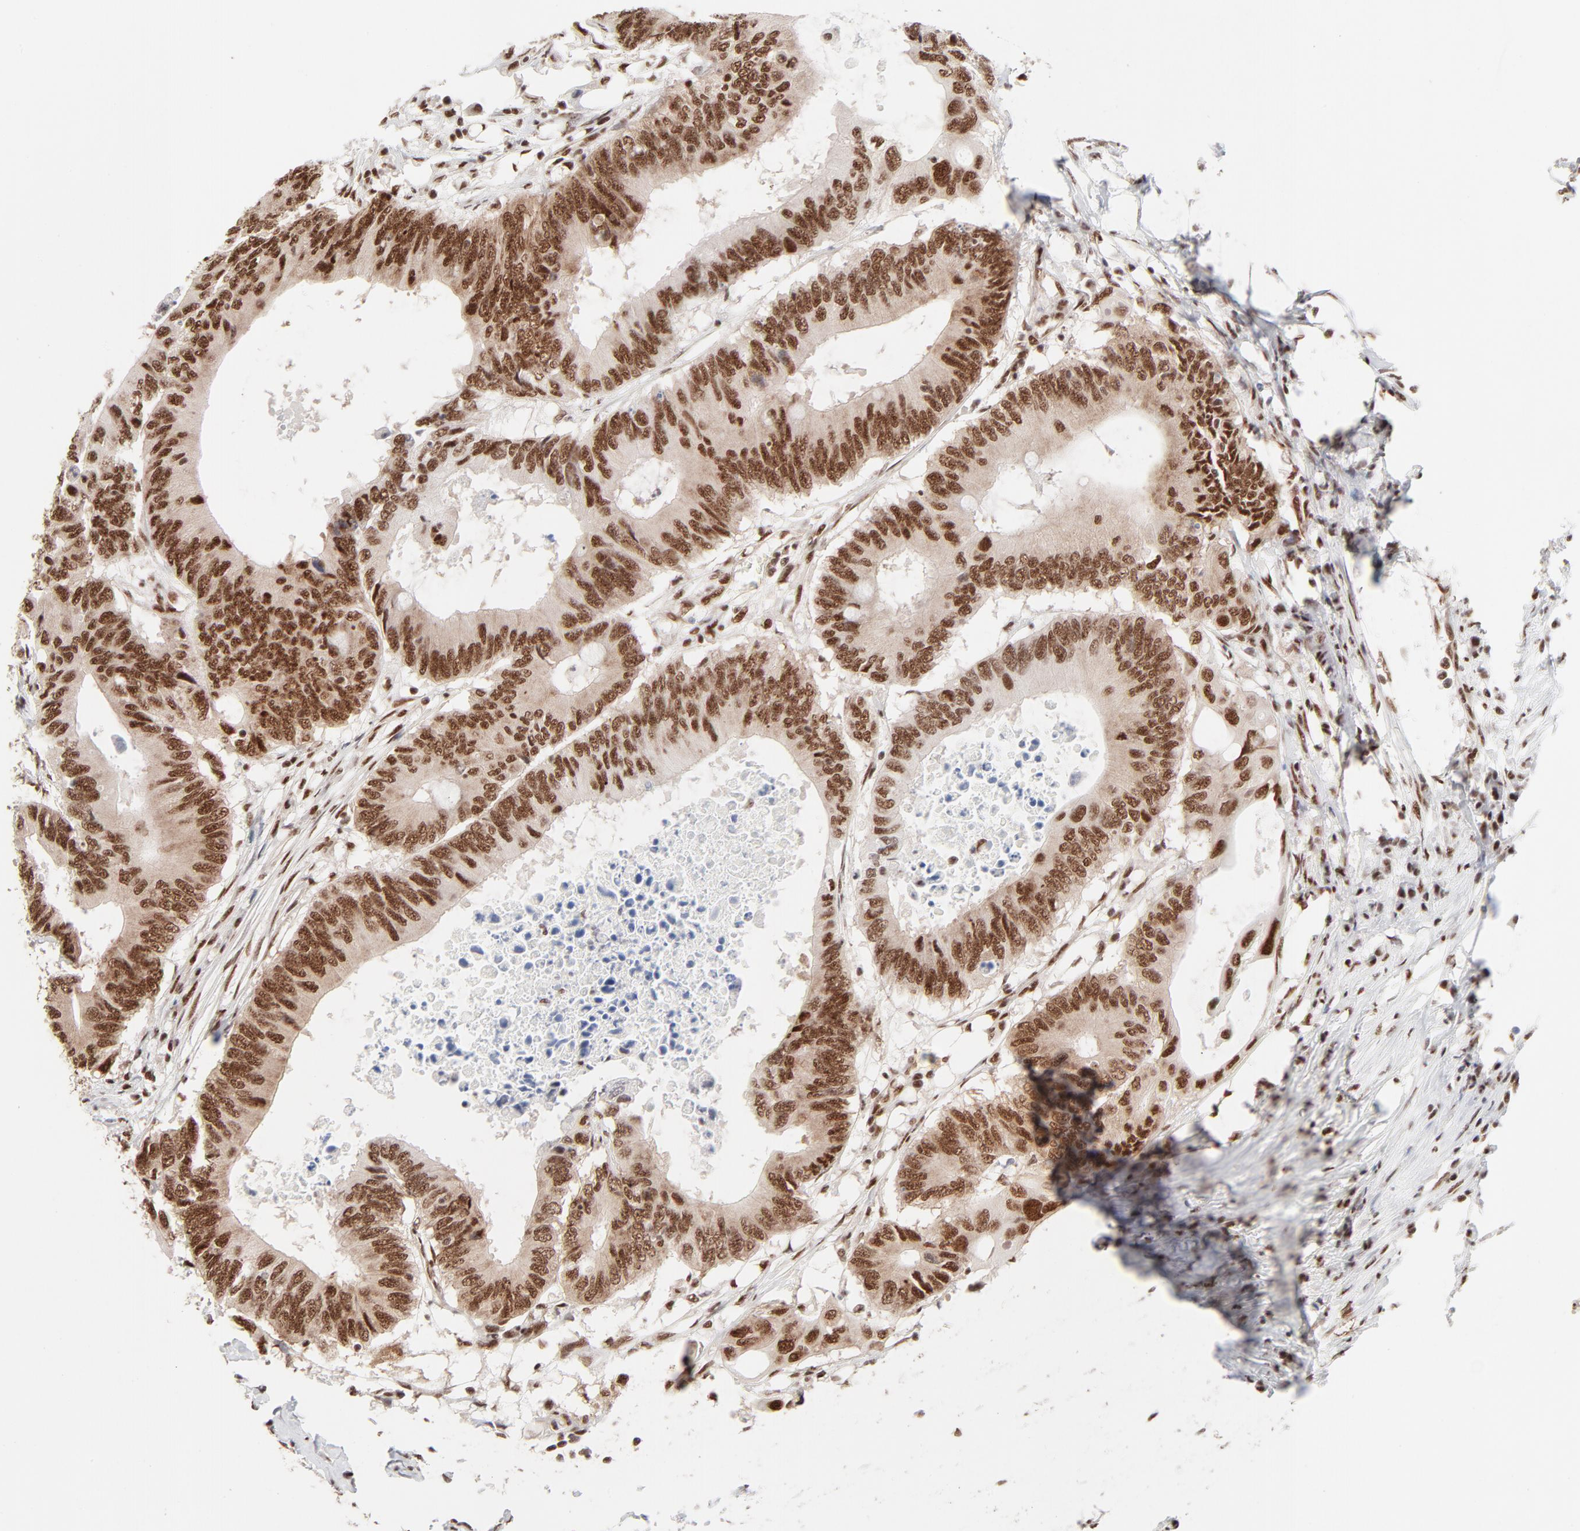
{"staining": {"intensity": "strong", "quantity": ">75%", "location": "nuclear"}, "tissue": "colorectal cancer", "cell_type": "Tumor cells", "image_type": "cancer", "snomed": [{"axis": "morphology", "description": "Adenocarcinoma, NOS"}, {"axis": "topography", "description": "Colon"}], "caption": "Protein staining of colorectal cancer (adenocarcinoma) tissue displays strong nuclear expression in about >75% of tumor cells. (brown staining indicates protein expression, while blue staining denotes nuclei).", "gene": "TARDBP", "patient": {"sex": "male", "age": 71}}